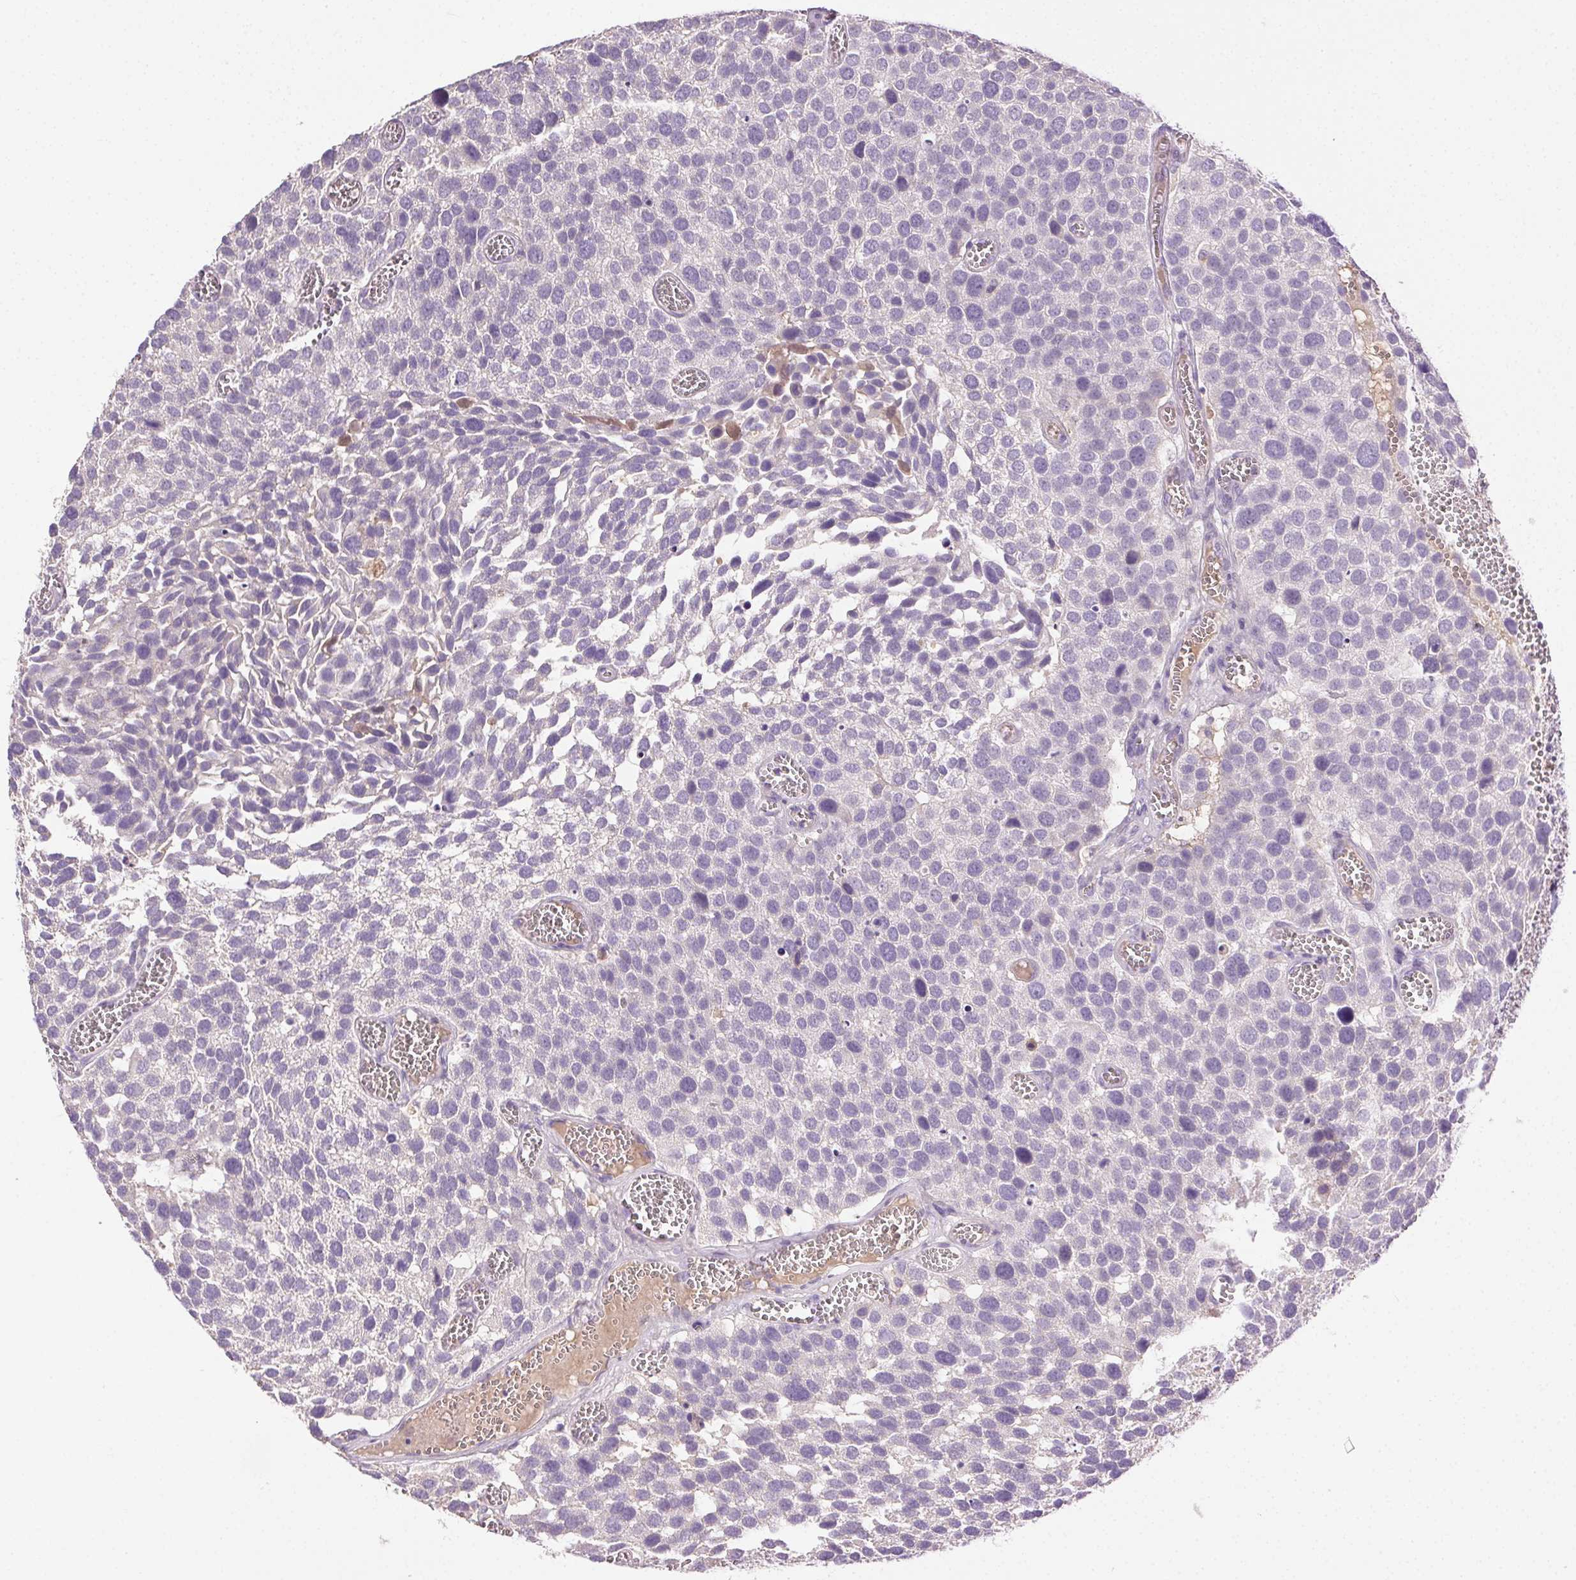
{"staining": {"intensity": "negative", "quantity": "none", "location": "none"}, "tissue": "urothelial cancer", "cell_type": "Tumor cells", "image_type": "cancer", "snomed": [{"axis": "morphology", "description": "Urothelial carcinoma, Low grade"}, {"axis": "topography", "description": "Urinary bladder"}], "caption": "Human urothelial cancer stained for a protein using IHC demonstrates no staining in tumor cells.", "gene": "BPIFB2", "patient": {"sex": "female", "age": 69}}